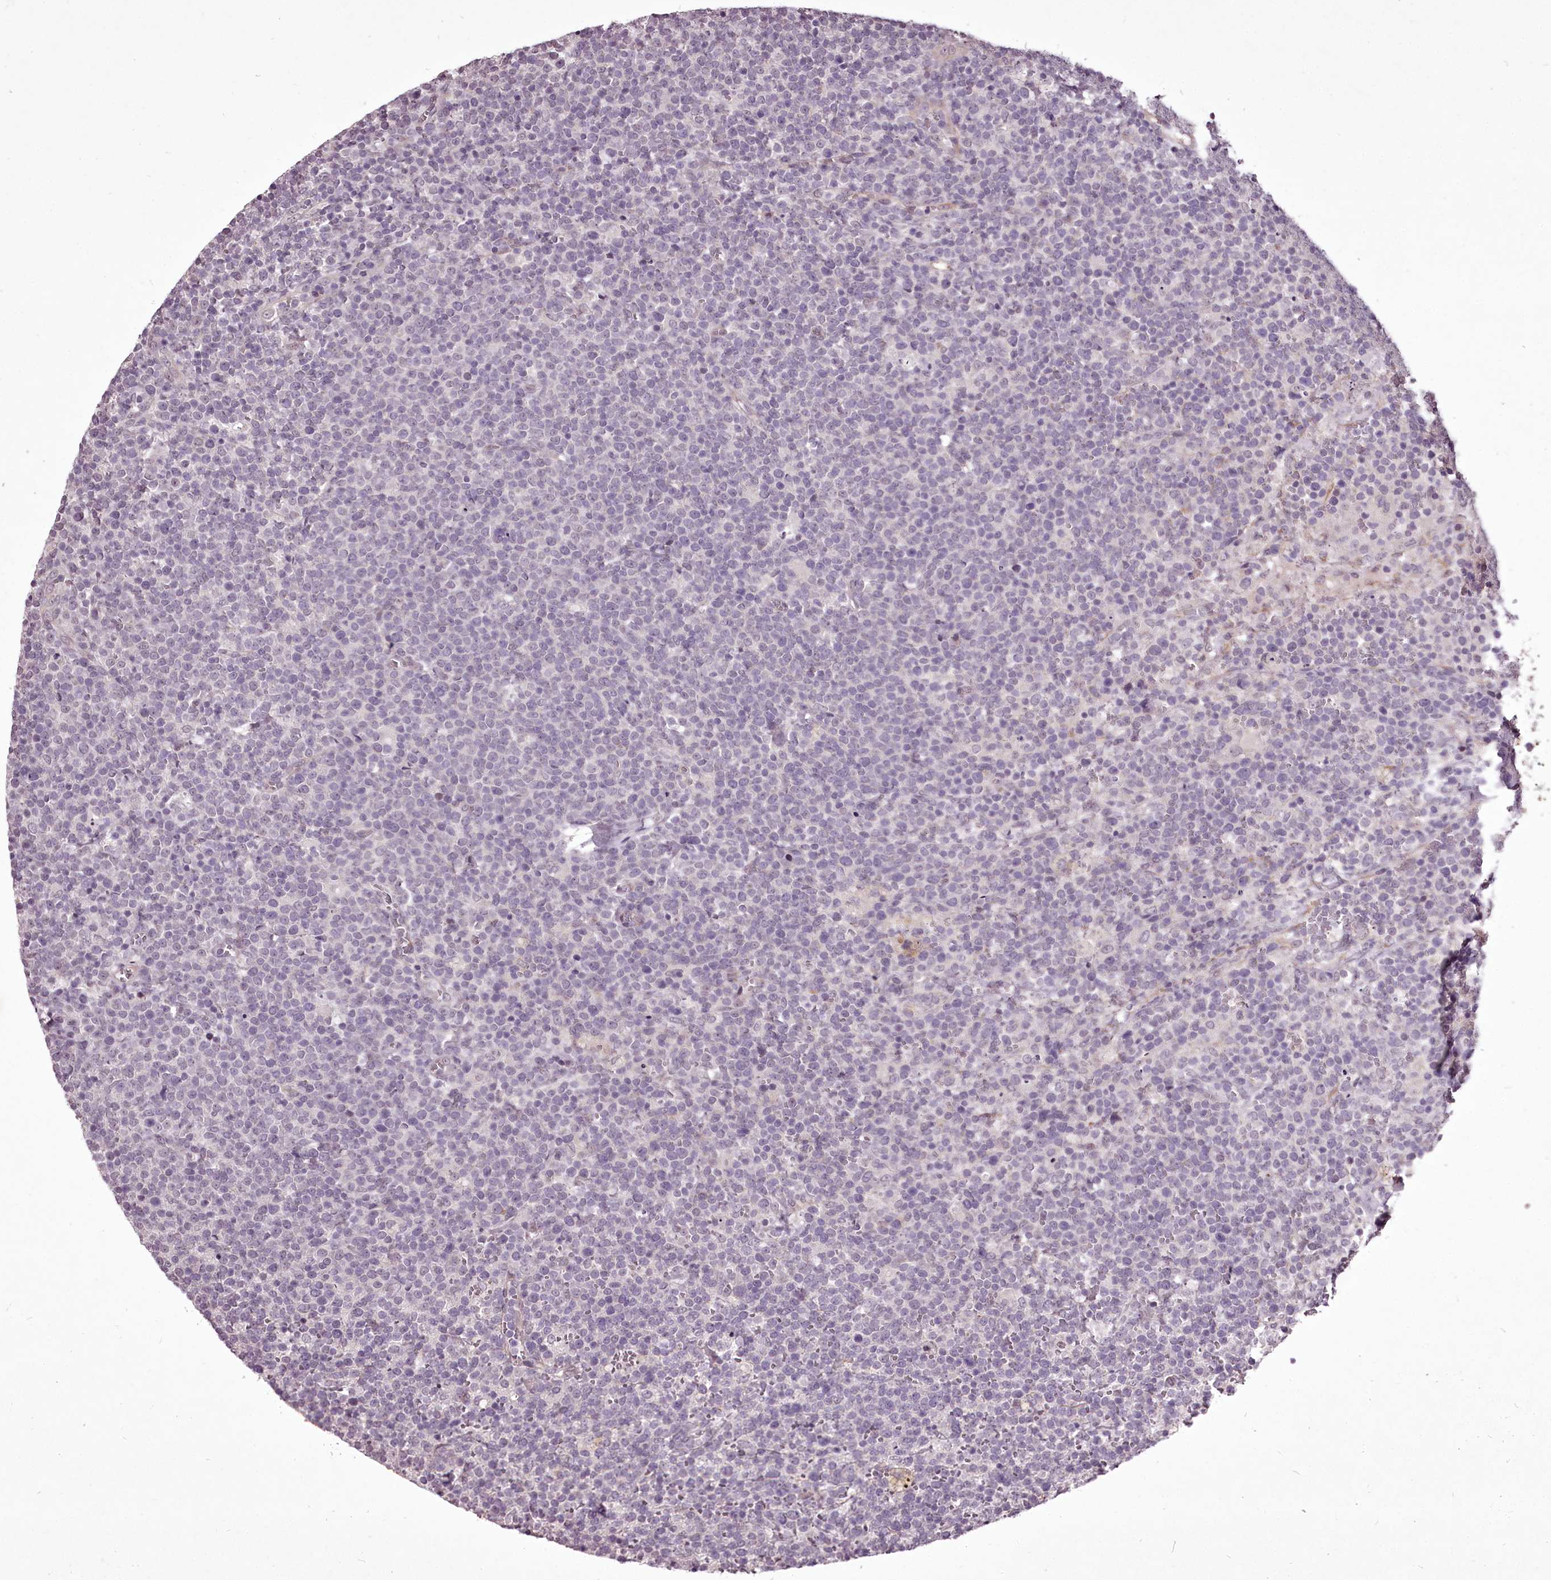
{"staining": {"intensity": "negative", "quantity": "none", "location": "none"}, "tissue": "lymphoma", "cell_type": "Tumor cells", "image_type": "cancer", "snomed": [{"axis": "morphology", "description": "Malignant lymphoma, non-Hodgkin's type, High grade"}, {"axis": "topography", "description": "Lymph node"}], "caption": "IHC image of high-grade malignant lymphoma, non-Hodgkin's type stained for a protein (brown), which displays no staining in tumor cells.", "gene": "C1orf56", "patient": {"sex": "male", "age": 61}}